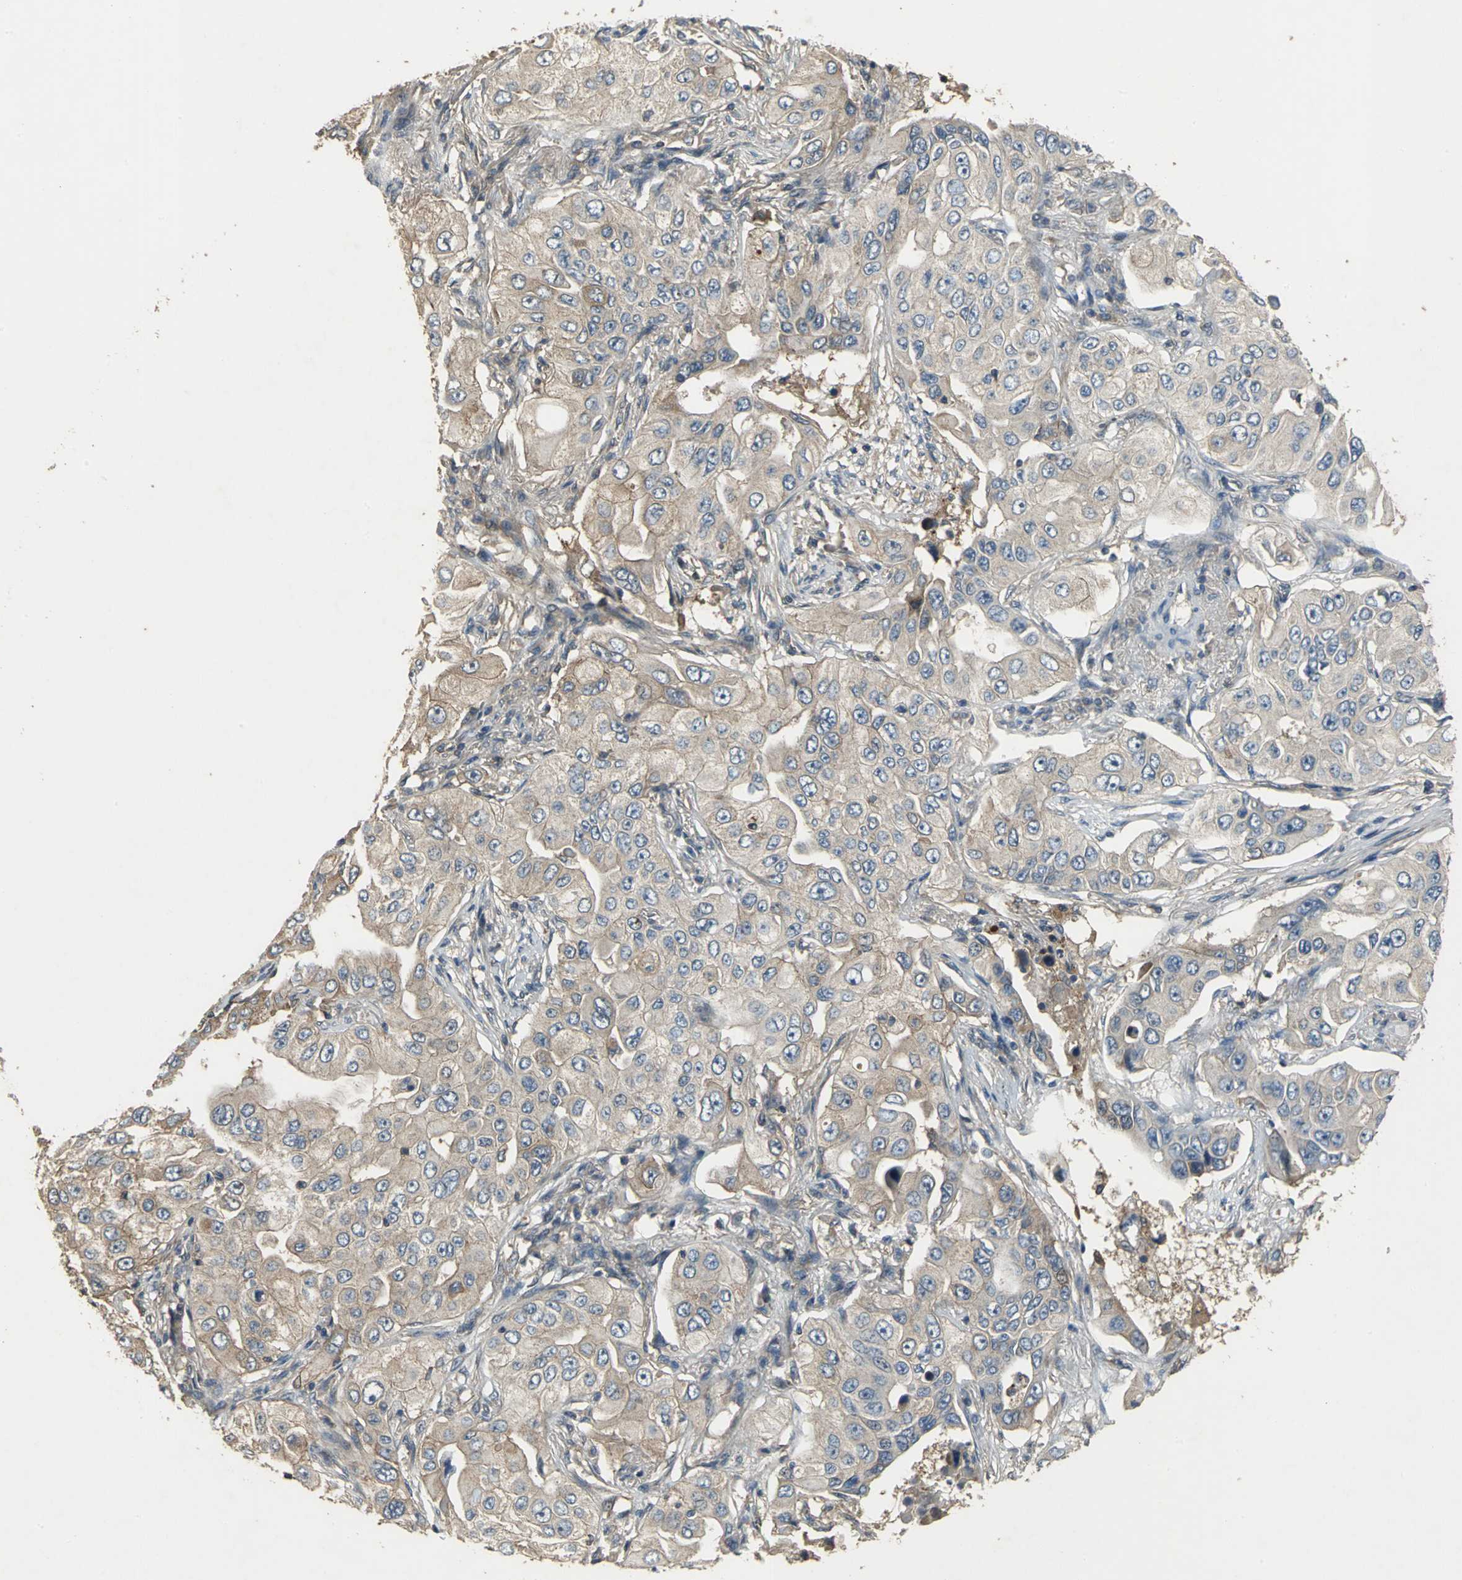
{"staining": {"intensity": "weak", "quantity": ">75%", "location": "cytoplasmic/membranous"}, "tissue": "lung cancer", "cell_type": "Tumor cells", "image_type": "cancer", "snomed": [{"axis": "morphology", "description": "Adenocarcinoma, NOS"}, {"axis": "topography", "description": "Lung"}], "caption": "Immunohistochemistry (IHC) staining of lung cancer, which reveals low levels of weak cytoplasmic/membranous staining in about >75% of tumor cells indicating weak cytoplasmic/membranous protein expression. The staining was performed using DAB (3,3'-diaminobenzidine) (brown) for protein detection and nuclei were counterstained in hematoxylin (blue).", "gene": "MET", "patient": {"sex": "male", "age": 84}}